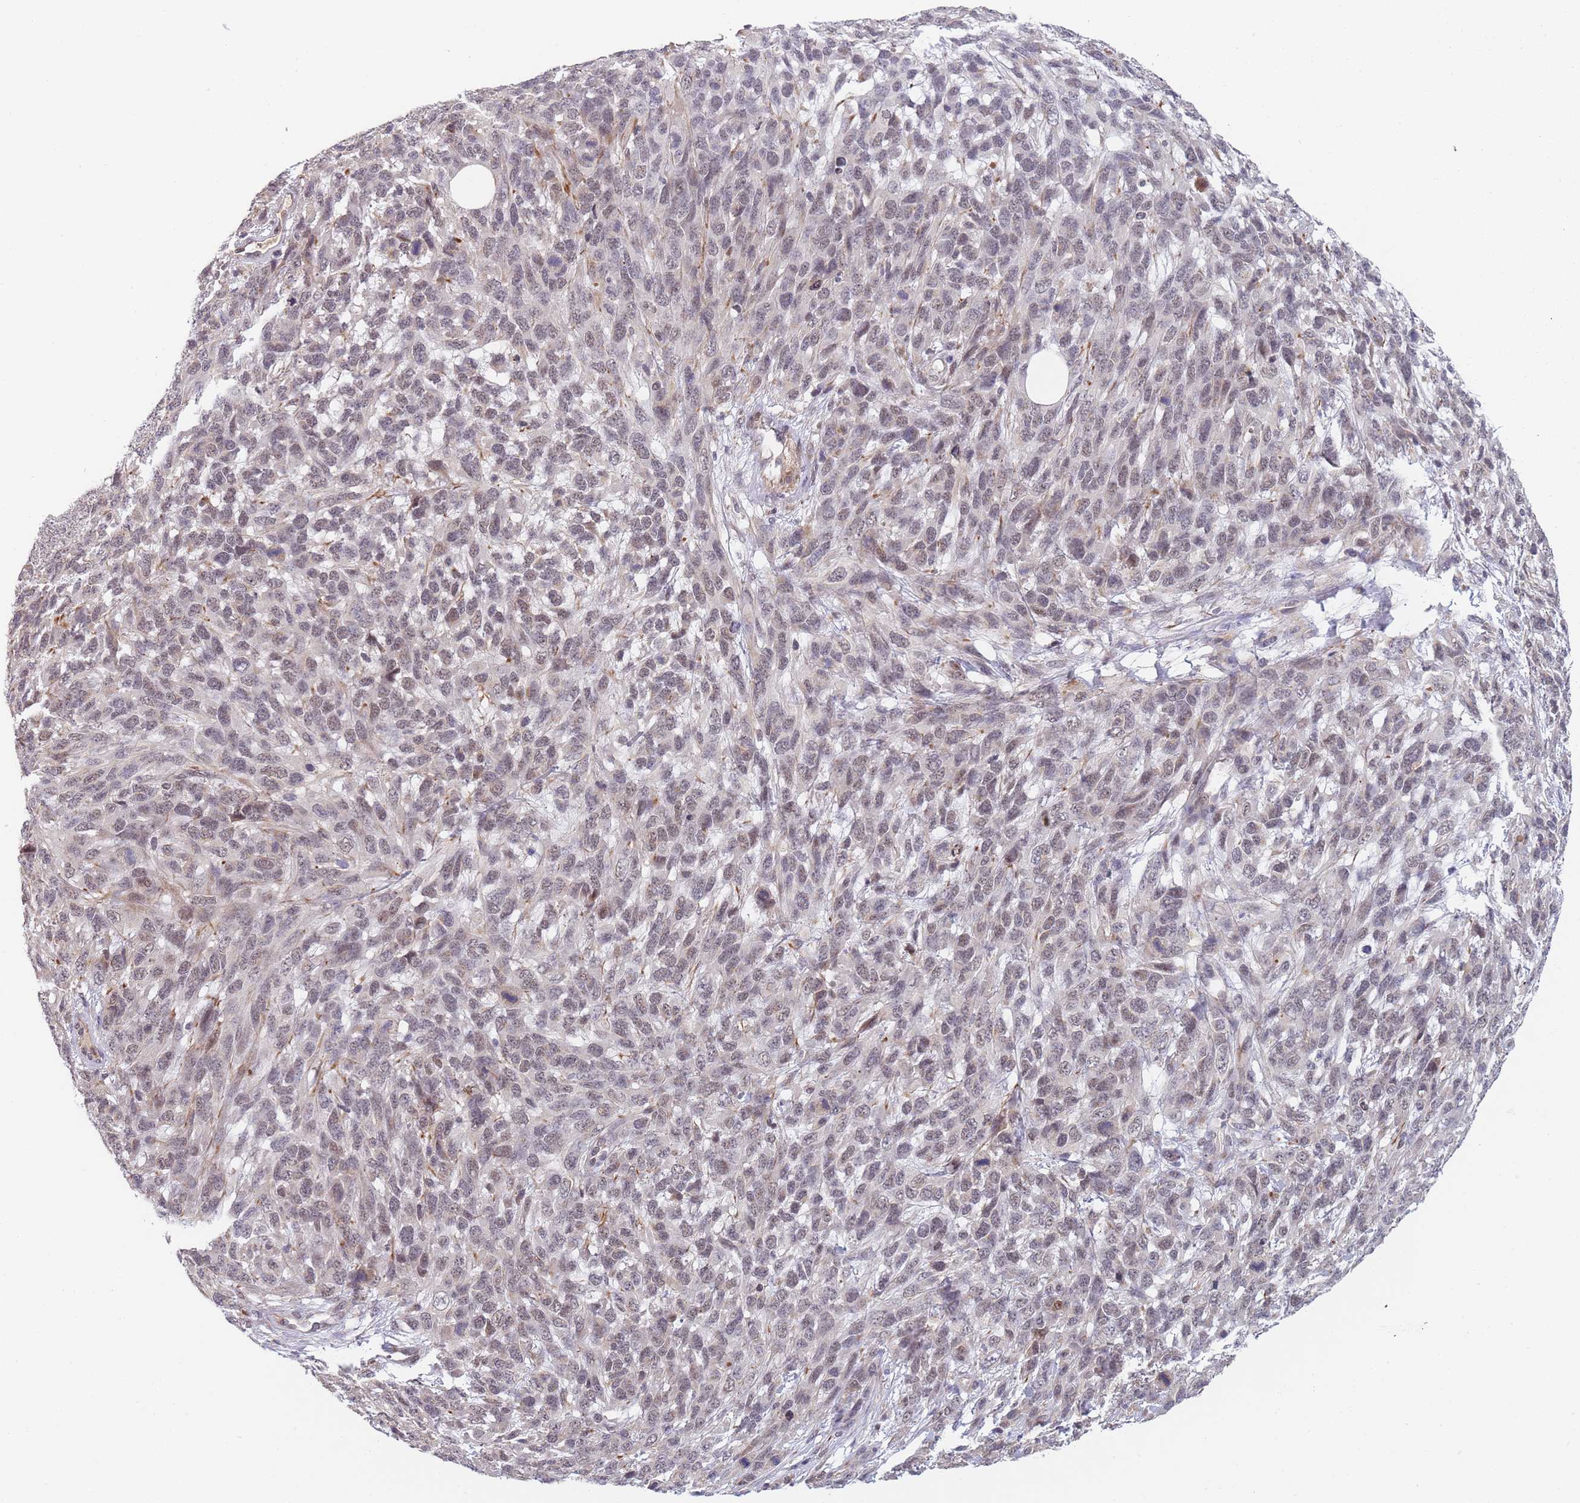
{"staining": {"intensity": "weak", "quantity": "<25%", "location": "nuclear"}, "tissue": "melanoma", "cell_type": "Tumor cells", "image_type": "cancer", "snomed": [{"axis": "morphology", "description": "Normal morphology"}, {"axis": "morphology", "description": "Malignant melanoma, NOS"}, {"axis": "topography", "description": "Skin"}], "caption": "There is no significant expression in tumor cells of malignant melanoma. Brightfield microscopy of immunohistochemistry stained with DAB (brown) and hematoxylin (blue), captured at high magnification.", "gene": "B4GALT4", "patient": {"sex": "female", "age": 72}}